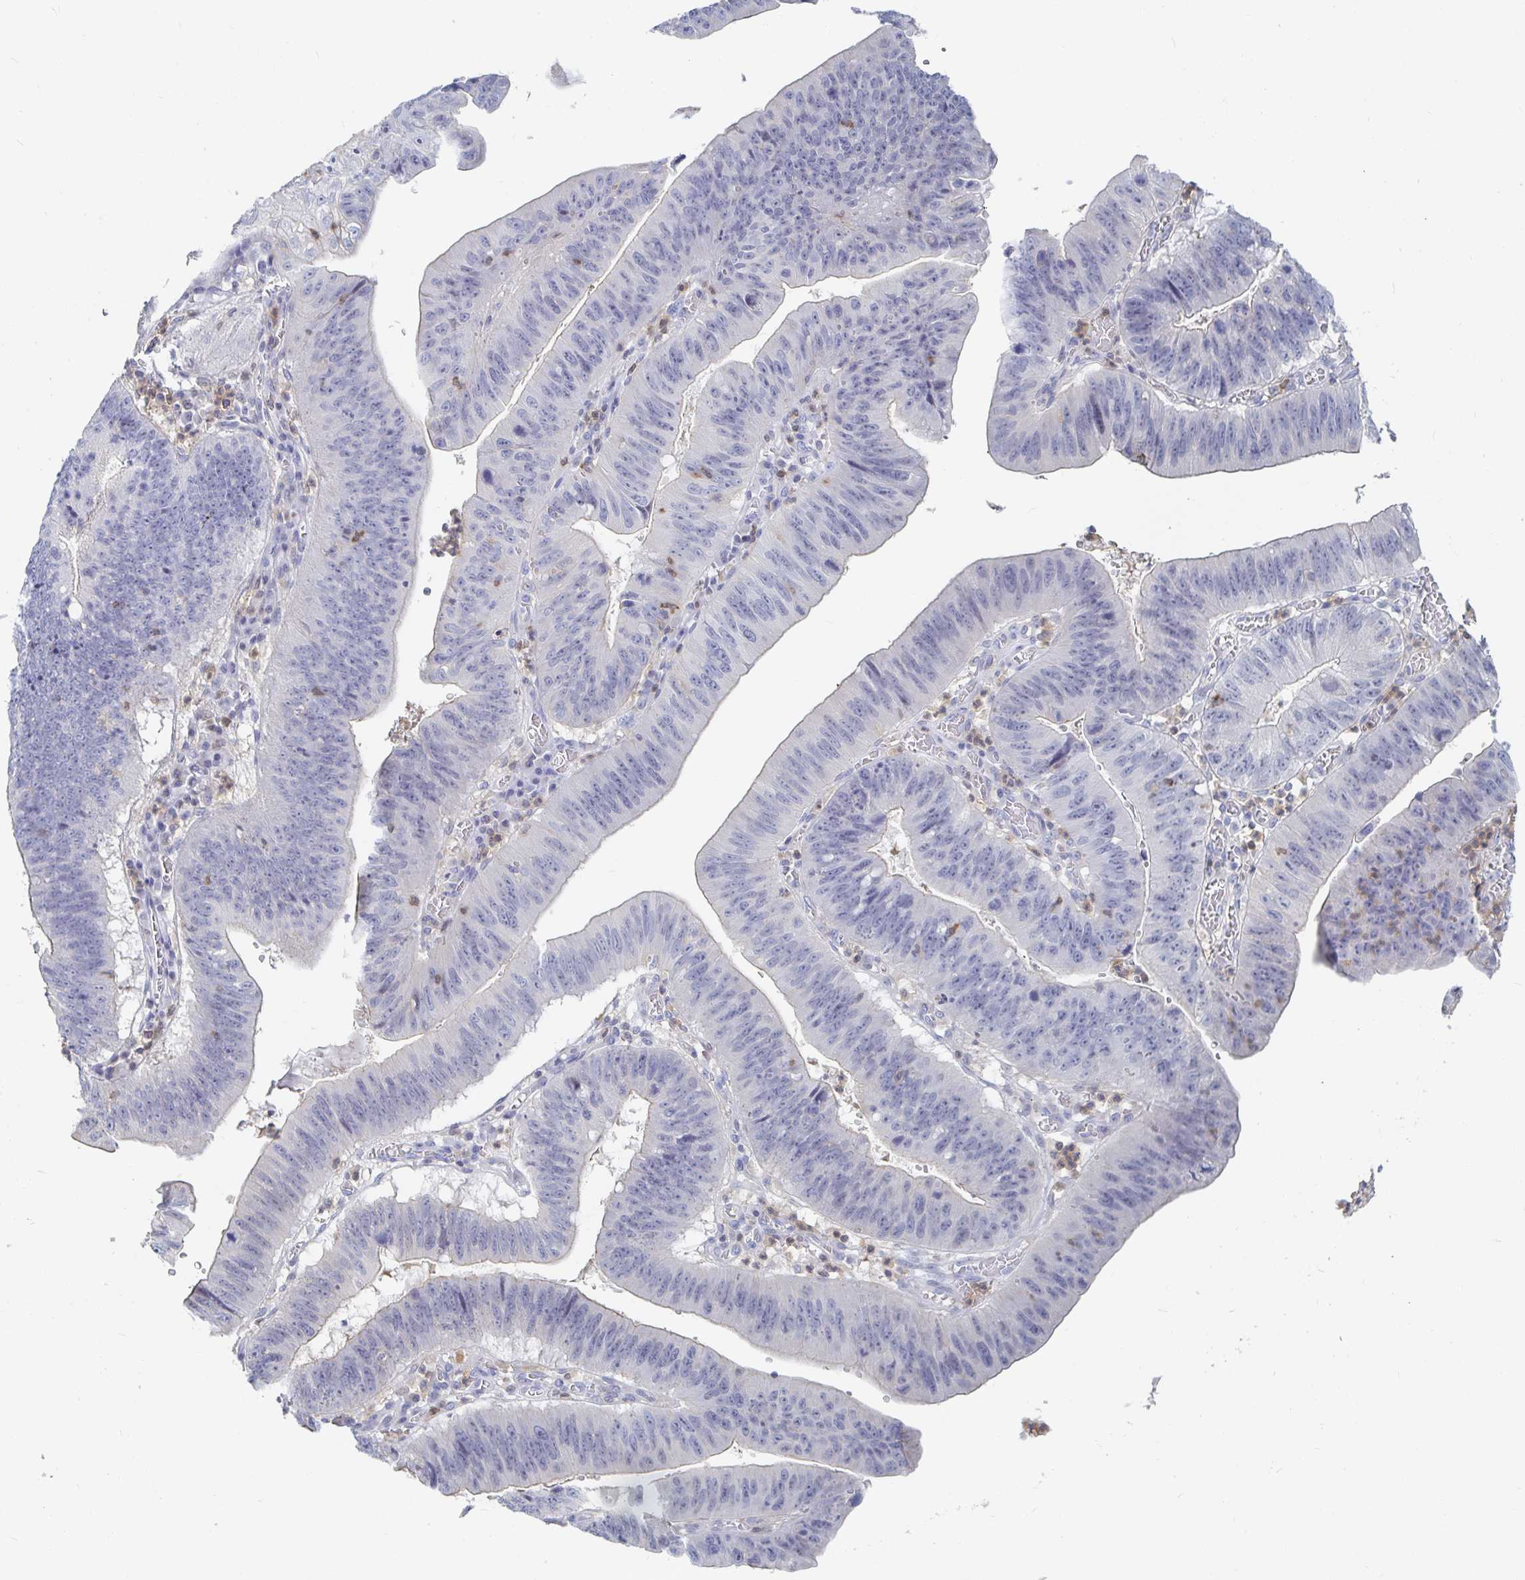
{"staining": {"intensity": "negative", "quantity": "none", "location": "none"}, "tissue": "stomach cancer", "cell_type": "Tumor cells", "image_type": "cancer", "snomed": [{"axis": "morphology", "description": "Adenocarcinoma, NOS"}, {"axis": "topography", "description": "Stomach"}], "caption": "This is an immunohistochemistry (IHC) histopathology image of adenocarcinoma (stomach). There is no positivity in tumor cells.", "gene": "PIK3CD", "patient": {"sex": "male", "age": 59}}